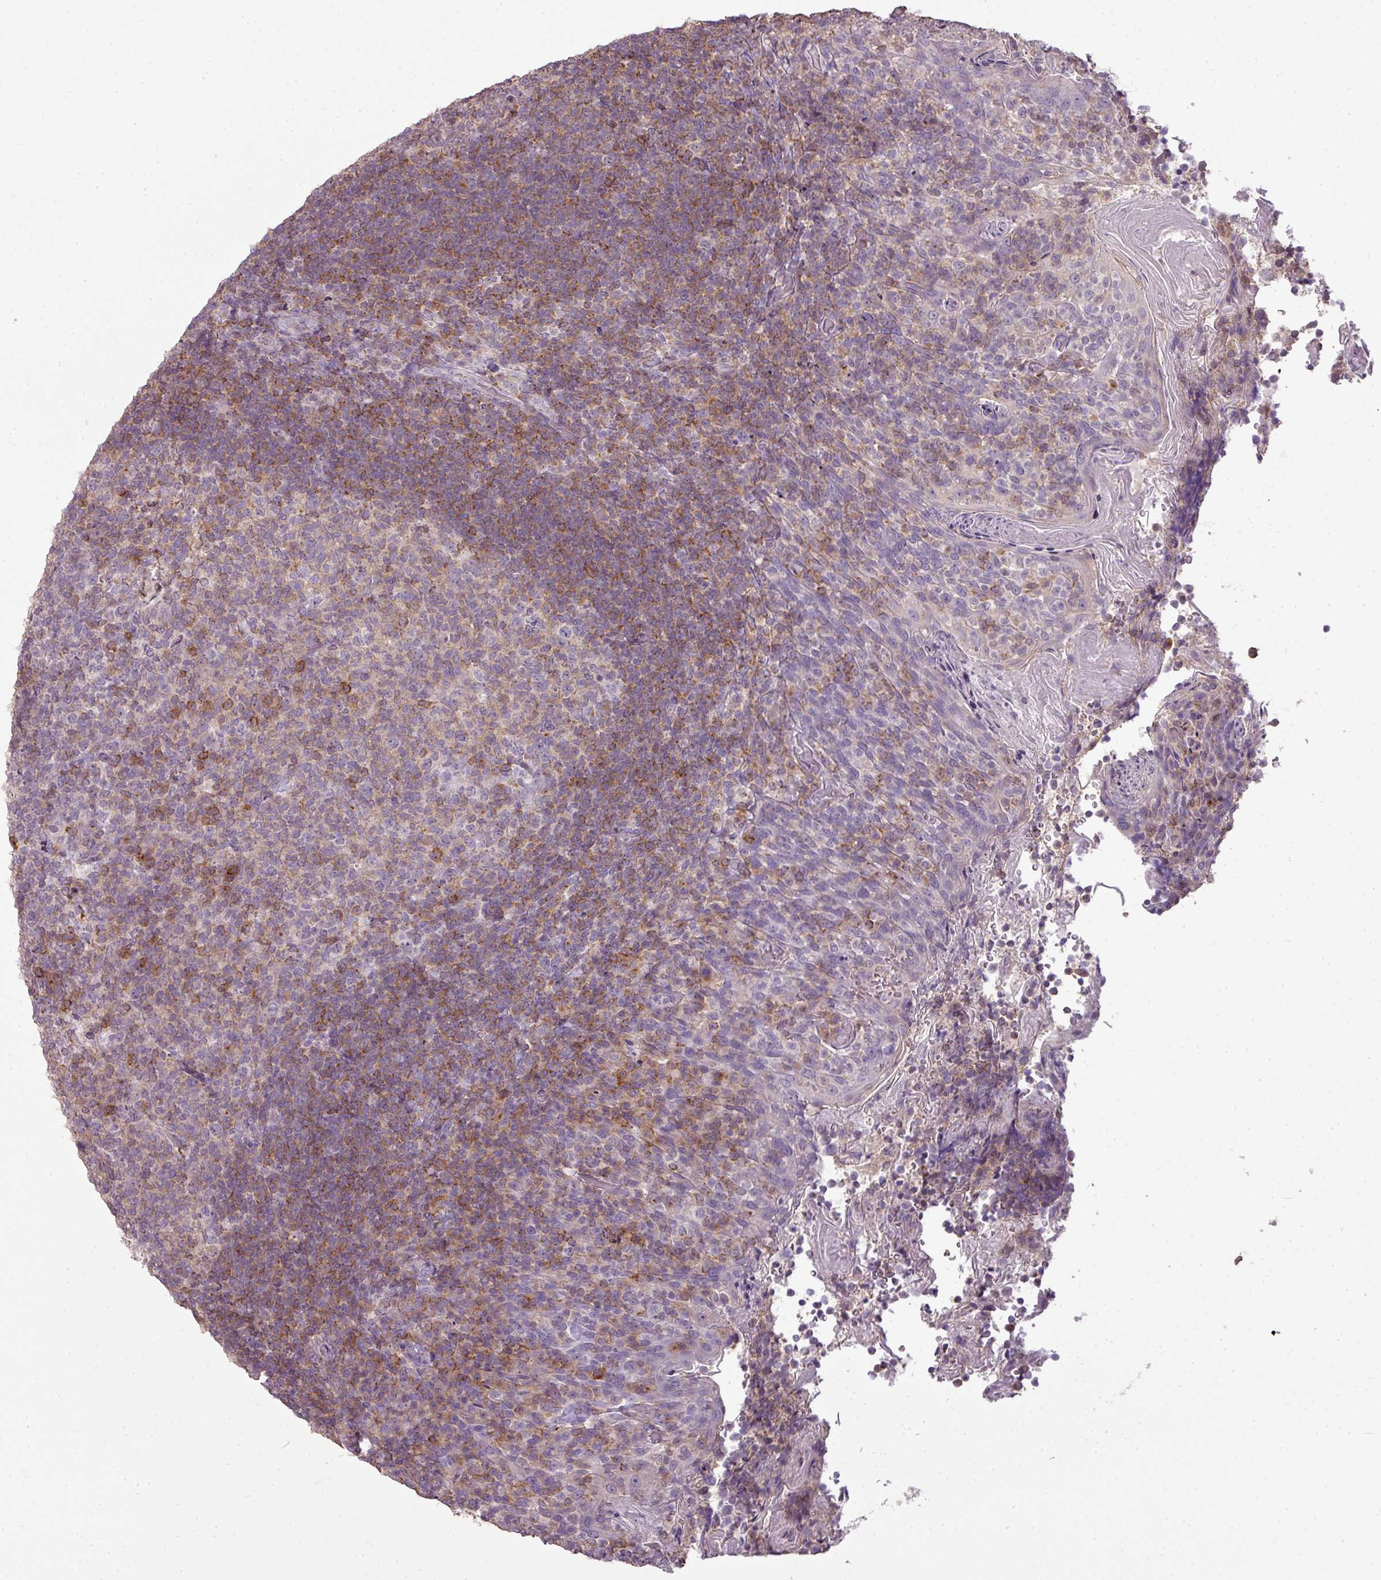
{"staining": {"intensity": "strong", "quantity": "<25%", "location": "cytoplasmic/membranous"}, "tissue": "tonsil", "cell_type": "Germinal center cells", "image_type": "normal", "snomed": [{"axis": "morphology", "description": "Normal tissue, NOS"}, {"axis": "topography", "description": "Tonsil"}], "caption": "Strong cytoplasmic/membranous expression for a protein is appreciated in about <25% of germinal center cells of benign tonsil using immunohistochemistry (IHC).", "gene": "LY9", "patient": {"sex": "female", "age": 10}}